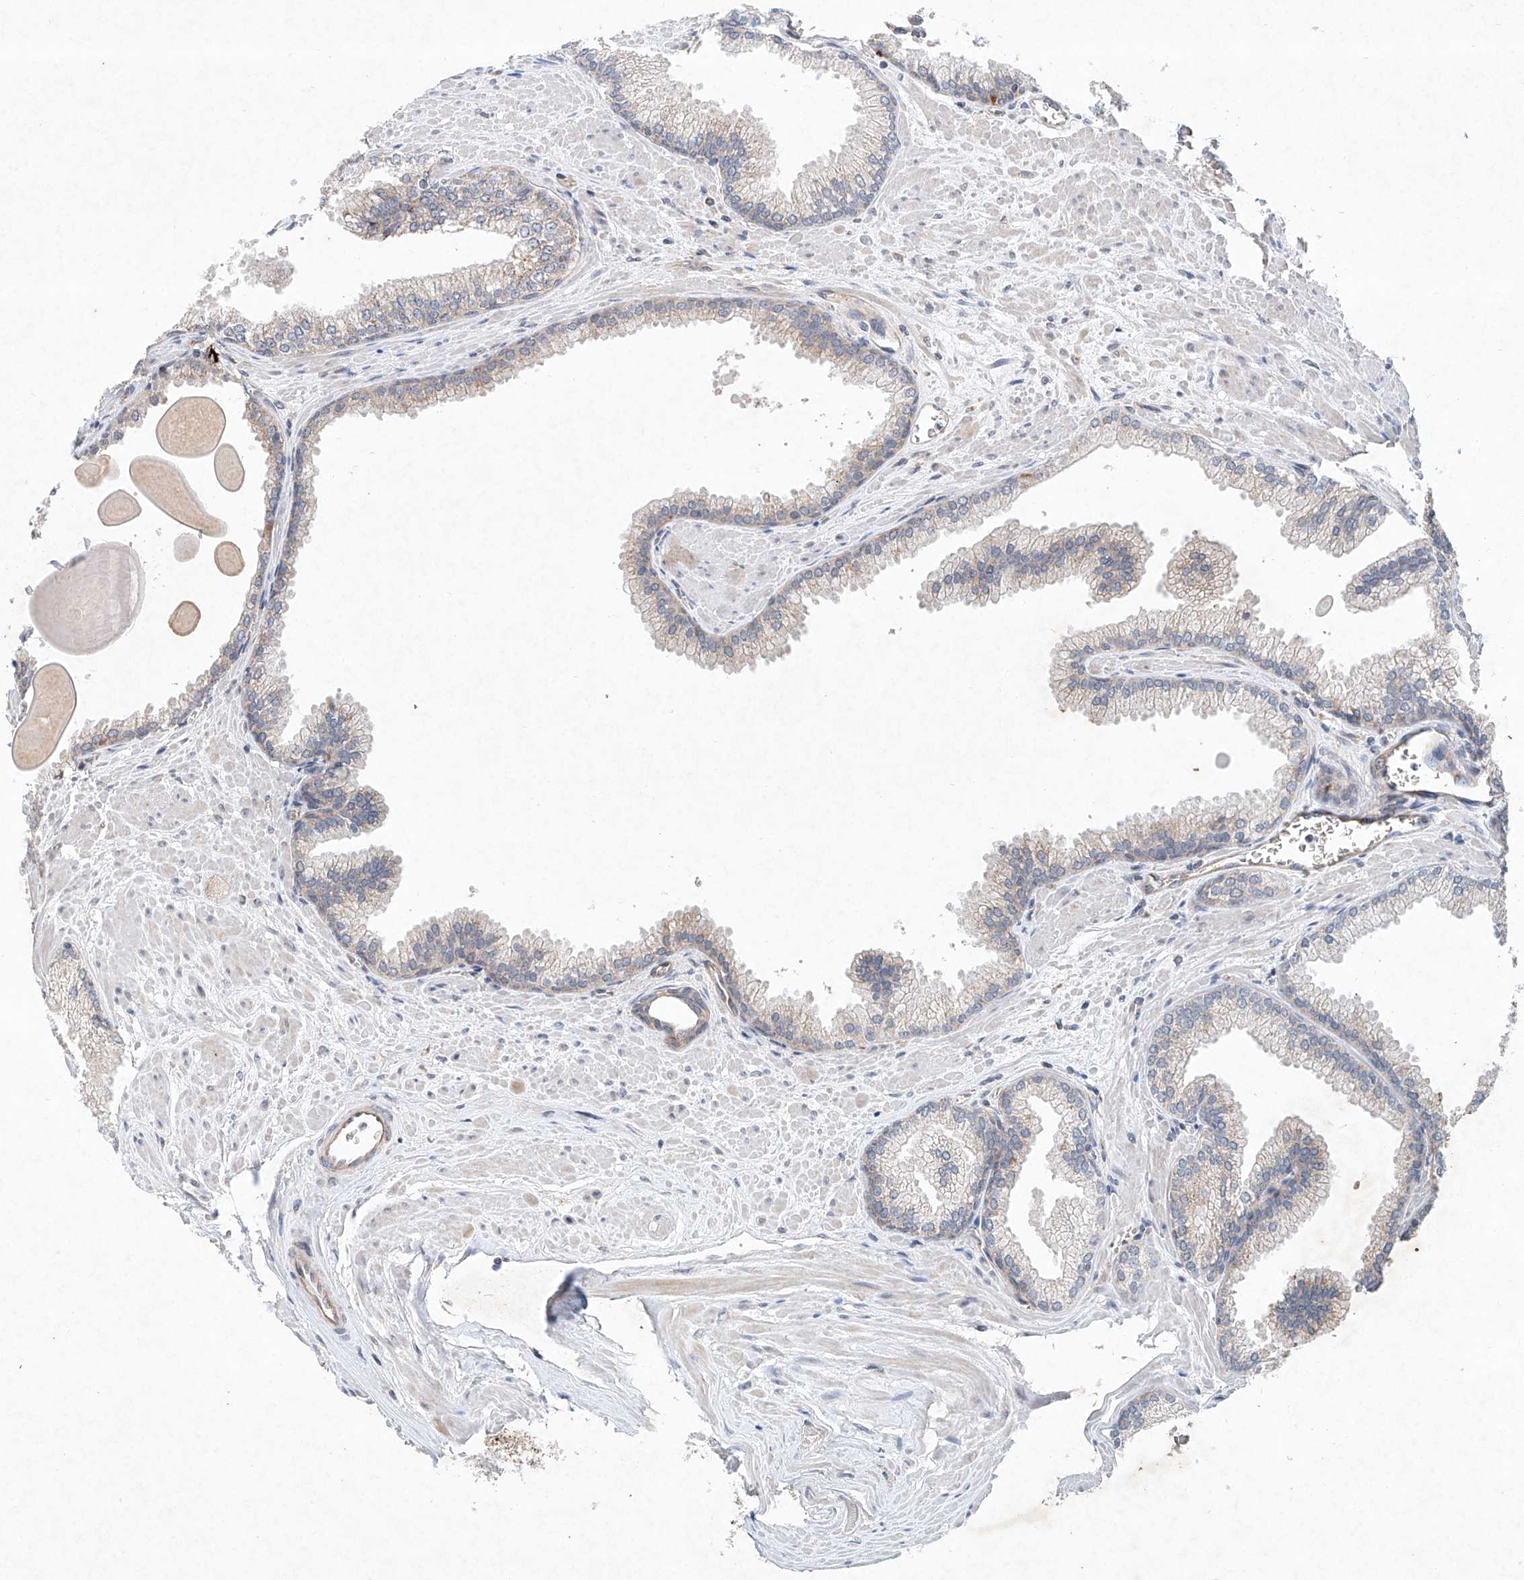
{"staining": {"intensity": "negative", "quantity": "none", "location": "none"}, "tissue": "prostate cancer", "cell_type": "Tumor cells", "image_type": "cancer", "snomed": [{"axis": "morphology", "description": "Adenocarcinoma, Low grade"}, {"axis": "topography", "description": "Prostate"}], "caption": "Low-grade adenocarcinoma (prostate) stained for a protein using IHC reveals no positivity tumor cells.", "gene": "FASTK", "patient": {"sex": "male", "age": 59}}